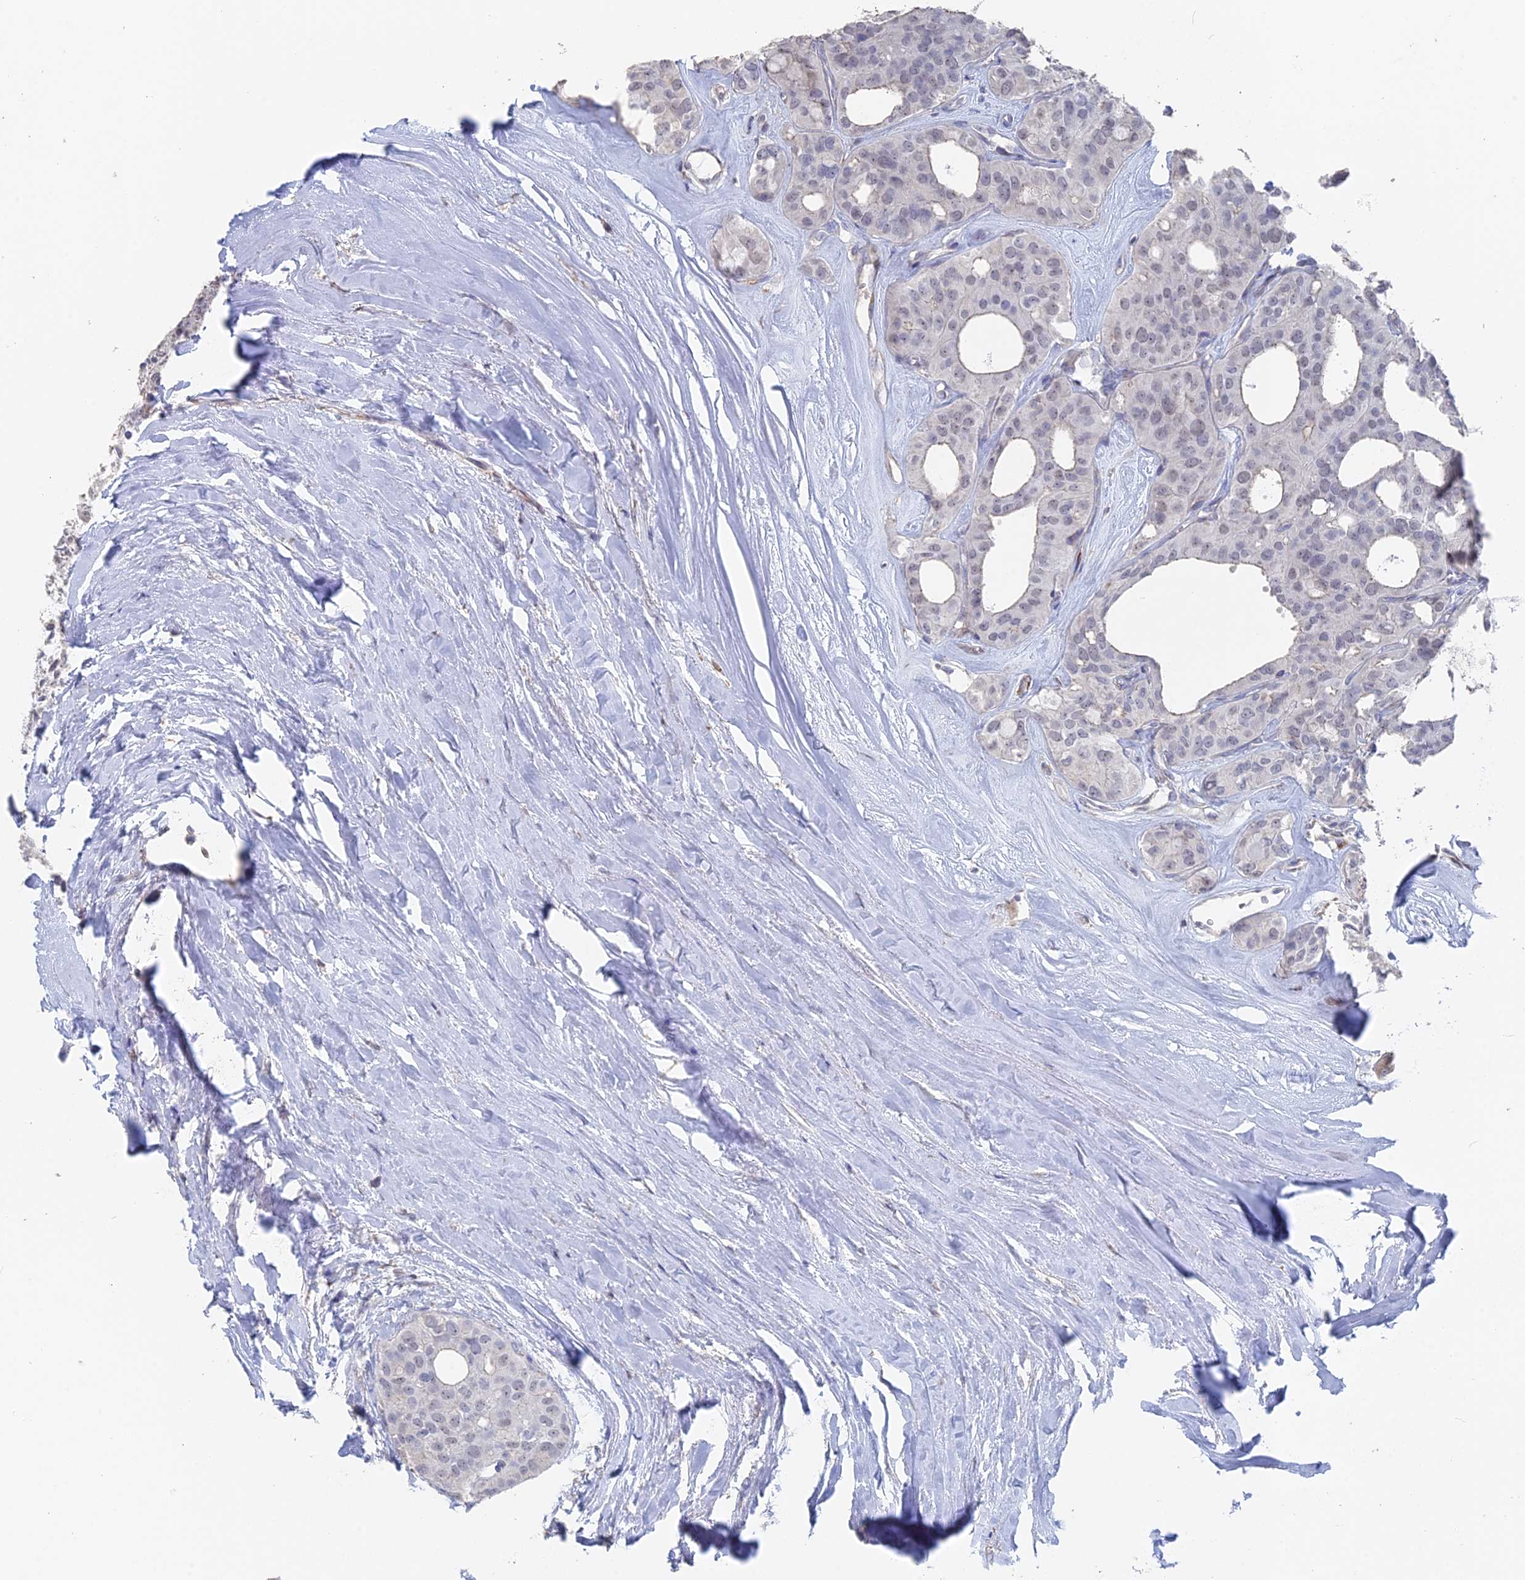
{"staining": {"intensity": "negative", "quantity": "none", "location": "none"}, "tissue": "thyroid cancer", "cell_type": "Tumor cells", "image_type": "cancer", "snomed": [{"axis": "morphology", "description": "Follicular adenoma carcinoma, NOS"}, {"axis": "topography", "description": "Thyroid gland"}], "caption": "DAB (3,3'-diaminobenzidine) immunohistochemical staining of human thyroid cancer (follicular adenoma carcinoma) displays no significant expression in tumor cells.", "gene": "SEMG2", "patient": {"sex": "male", "age": 75}}